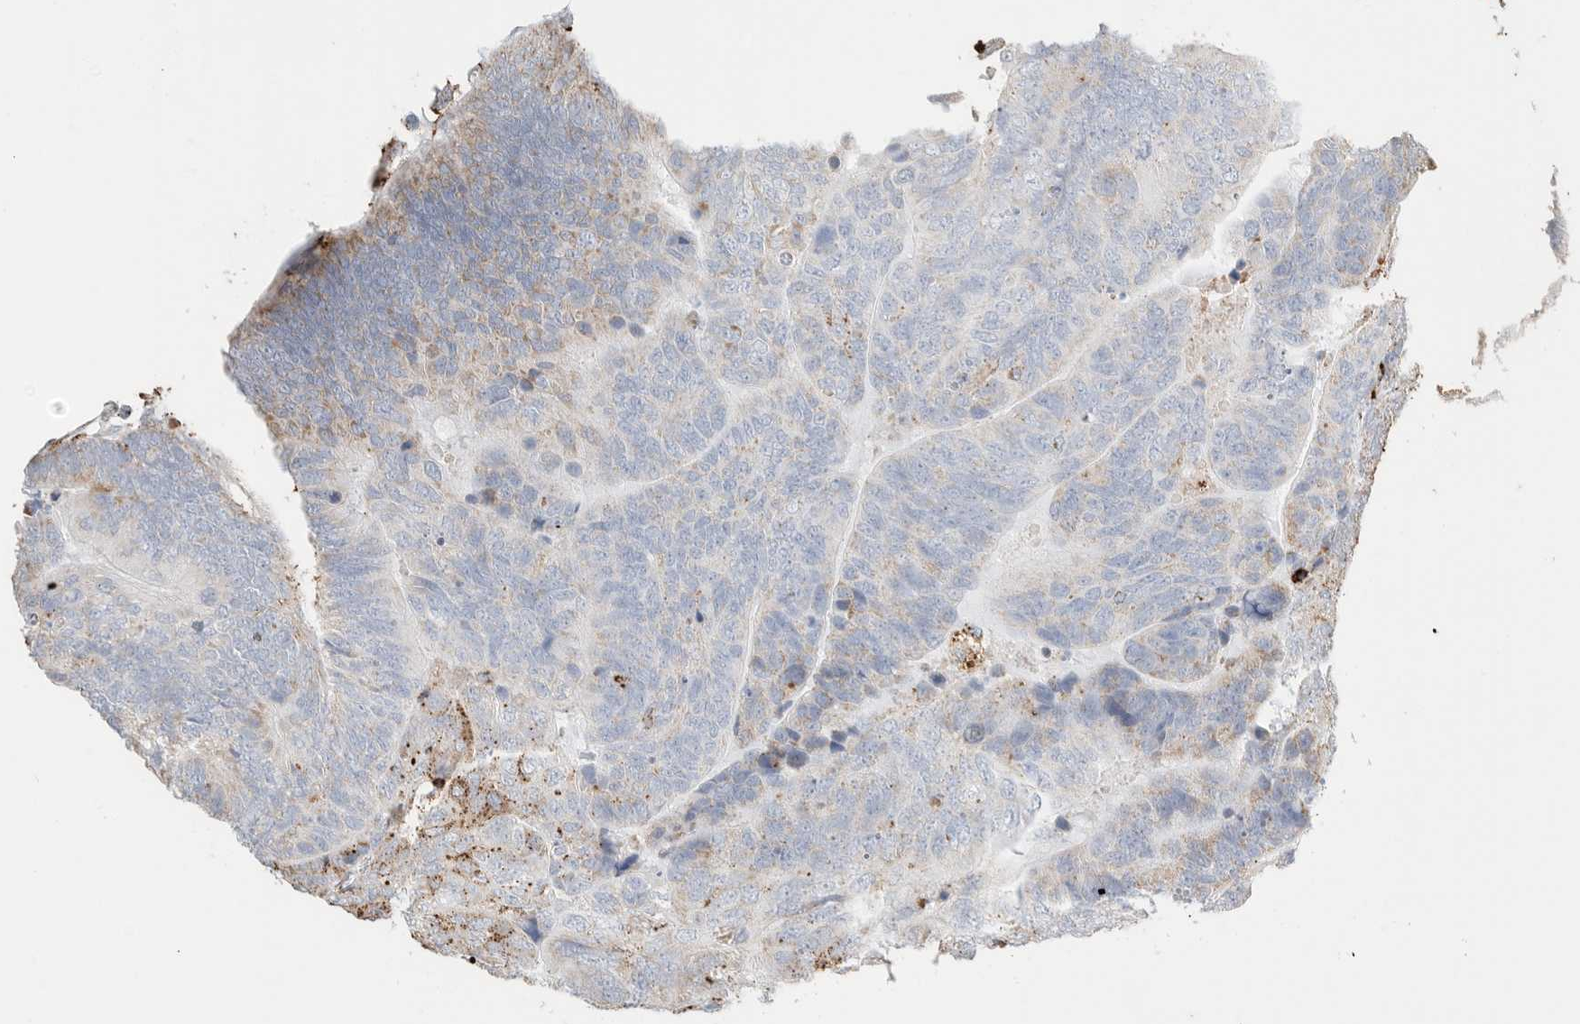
{"staining": {"intensity": "moderate", "quantity": "<25%", "location": "cytoplasmic/membranous"}, "tissue": "colorectal cancer", "cell_type": "Tumor cells", "image_type": "cancer", "snomed": [{"axis": "morphology", "description": "Adenocarcinoma, NOS"}, {"axis": "topography", "description": "Colon"}], "caption": "High-magnification brightfield microscopy of colorectal cancer stained with DAB (brown) and counterstained with hematoxylin (blue). tumor cells exhibit moderate cytoplasmic/membranous expression is appreciated in approximately<25% of cells.", "gene": "GGH", "patient": {"sex": "female", "age": 67}}